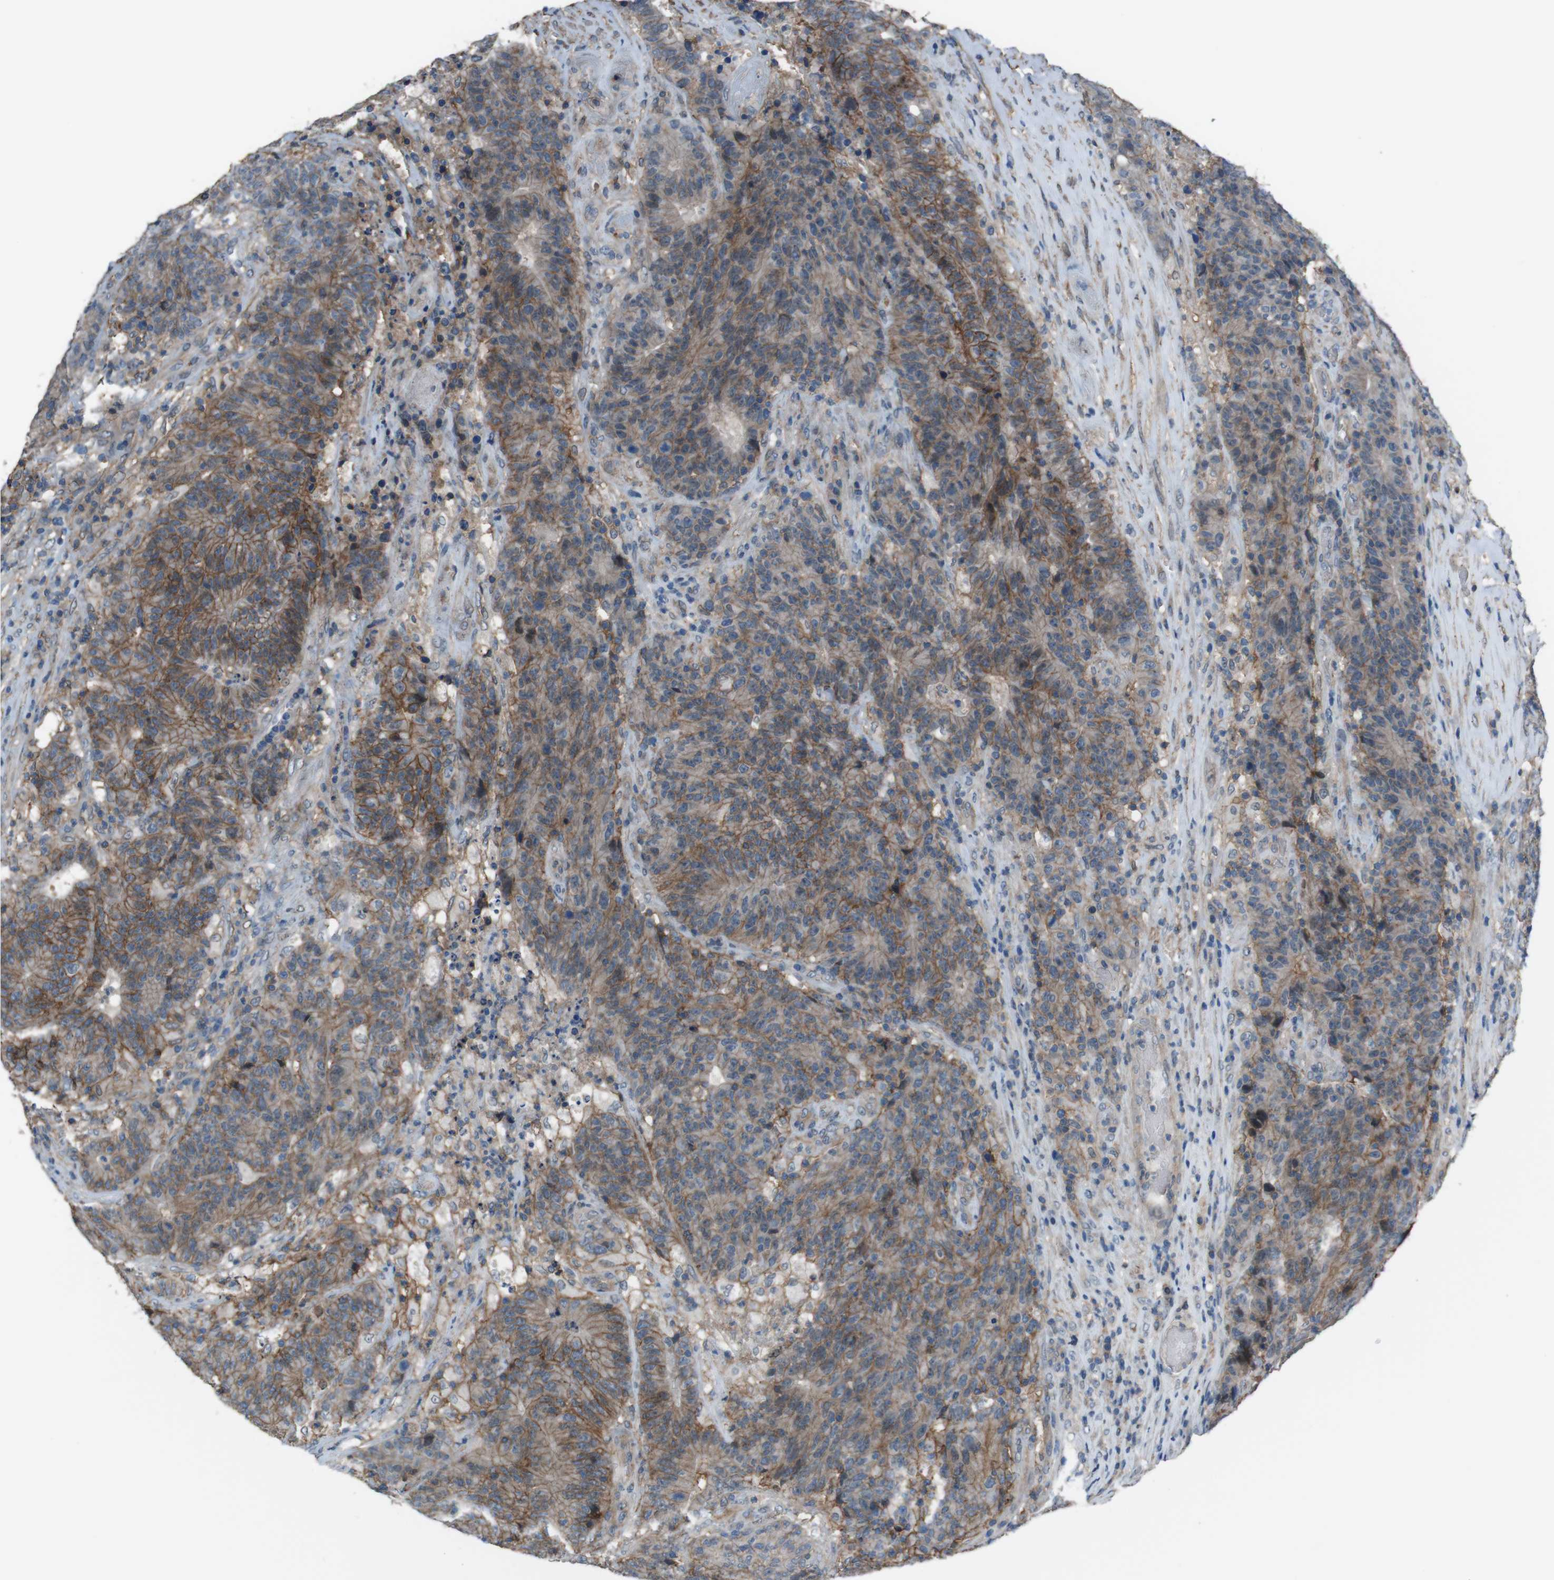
{"staining": {"intensity": "moderate", "quantity": ">75%", "location": "cytoplasmic/membranous"}, "tissue": "colorectal cancer", "cell_type": "Tumor cells", "image_type": "cancer", "snomed": [{"axis": "morphology", "description": "Normal tissue, NOS"}, {"axis": "morphology", "description": "Adenocarcinoma, NOS"}, {"axis": "topography", "description": "Colon"}], "caption": "The immunohistochemical stain labels moderate cytoplasmic/membranous expression in tumor cells of colorectal cancer tissue.", "gene": "ATP2B1", "patient": {"sex": "female", "age": 75}}